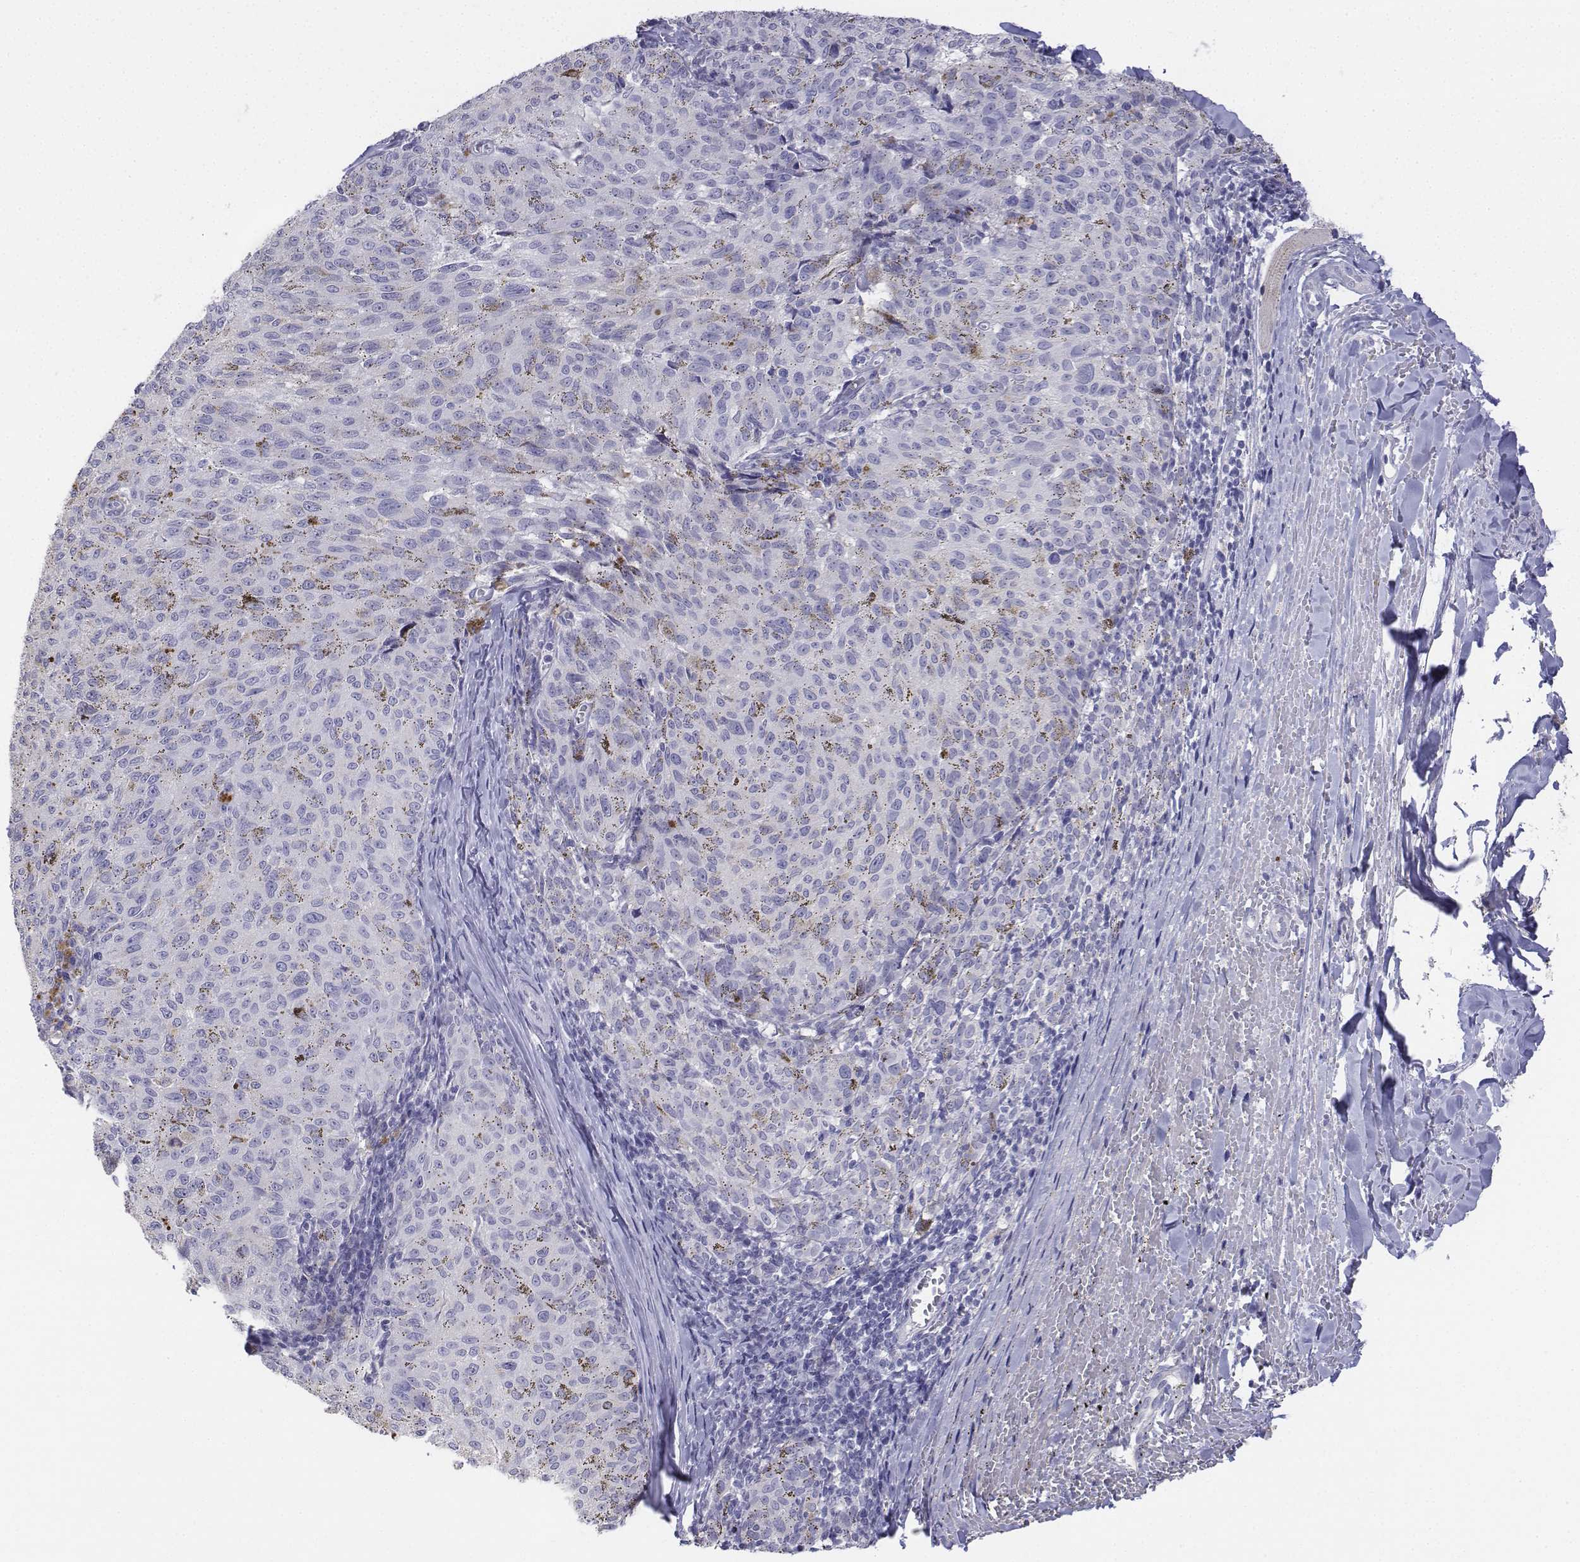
{"staining": {"intensity": "negative", "quantity": "none", "location": "none"}, "tissue": "melanoma", "cell_type": "Tumor cells", "image_type": "cancer", "snomed": [{"axis": "morphology", "description": "Malignant melanoma, NOS"}, {"axis": "topography", "description": "Skin"}], "caption": "A photomicrograph of malignant melanoma stained for a protein exhibits no brown staining in tumor cells.", "gene": "LGSN", "patient": {"sex": "female", "age": 72}}